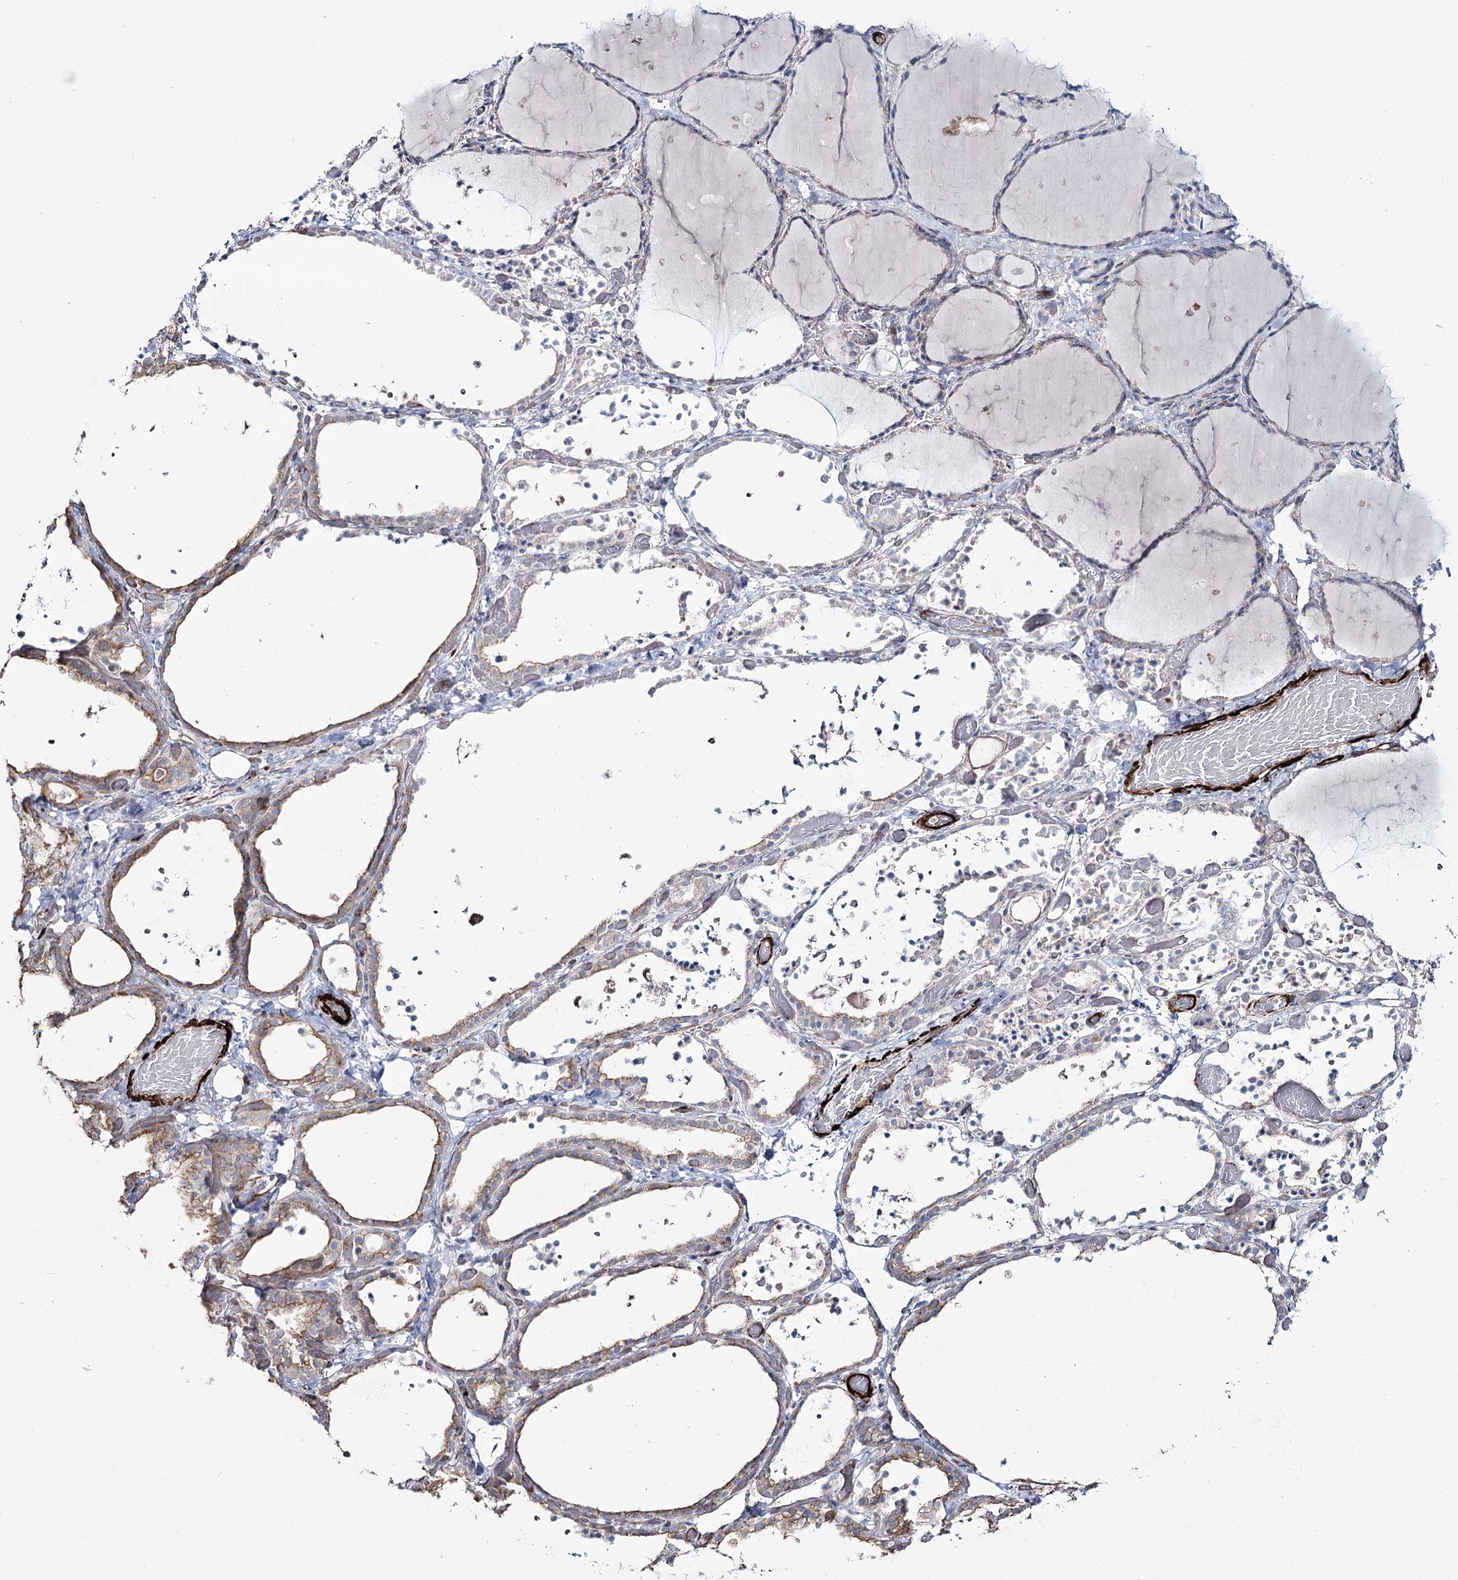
{"staining": {"intensity": "weak", "quantity": "<25%", "location": "cytoplasmic/membranous"}, "tissue": "thyroid gland", "cell_type": "Glandular cells", "image_type": "normal", "snomed": [{"axis": "morphology", "description": "Normal tissue, NOS"}, {"axis": "topography", "description": "Thyroid gland"}], "caption": "Glandular cells are negative for protein expression in benign human thyroid gland.", "gene": "SUMF1", "patient": {"sex": "female", "age": 44}}